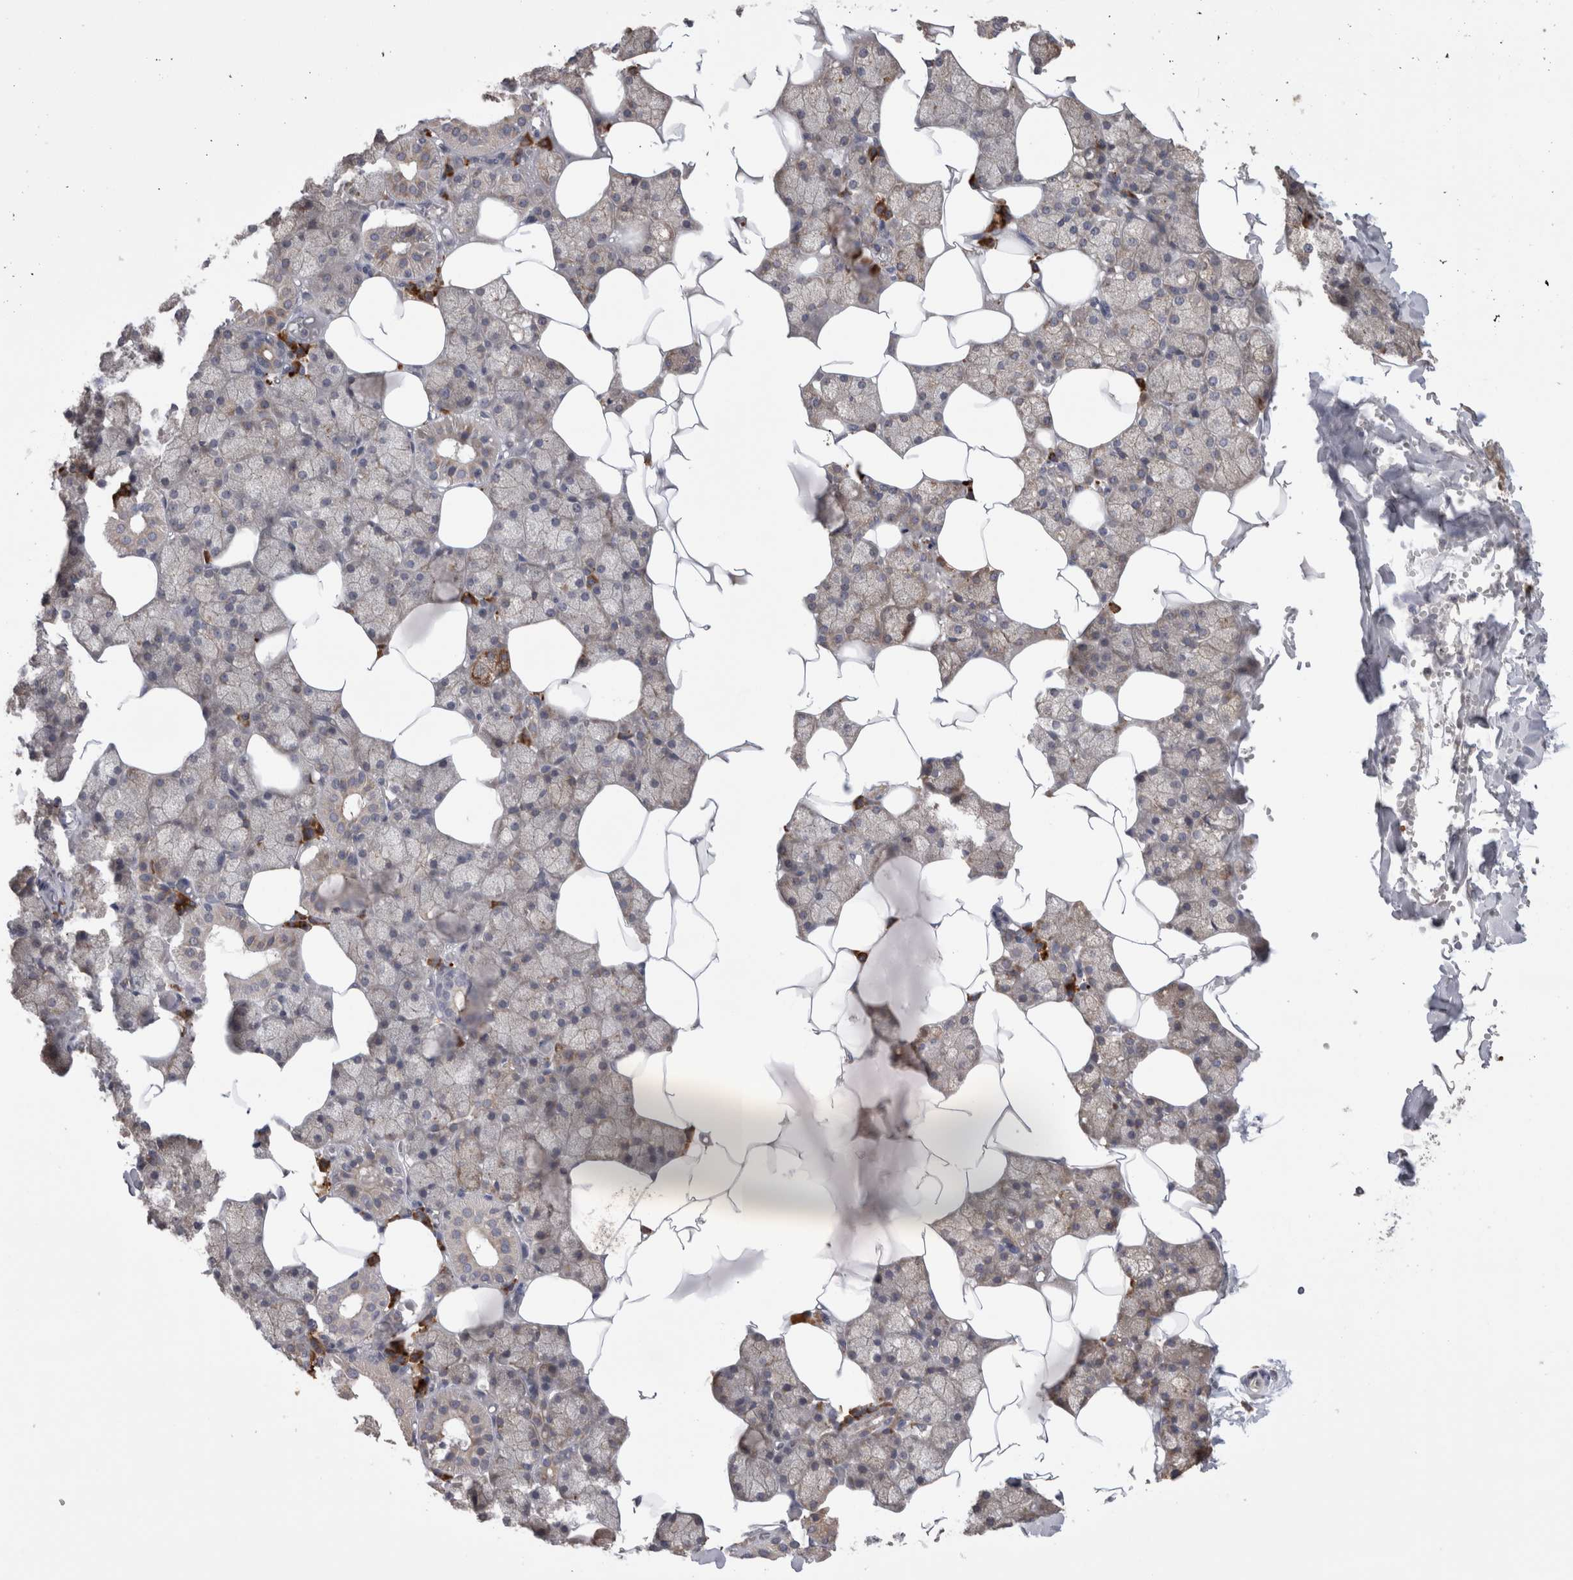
{"staining": {"intensity": "weak", "quantity": "<25%", "location": "cytoplasmic/membranous"}, "tissue": "salivary gland", "cell_type": "Glandular cells", "image_type": "normal", "snomed": [{"axis": "morphology", "description": "Normal tissue, NOS"}, {"axis": "topography", "description": "Salivary gland"}], "caption": "DAB immunohistochemical staining of unremarkable salivary gland displays no significant expression in glandular cells. The staining was performed using DAB to visualize the protein expression in brown, while the nuclei were stained in blue with hematoxylin (Magnification: 20x).", "gene": "ZNF341", "patient": {"sex": "male", "age": 62}}